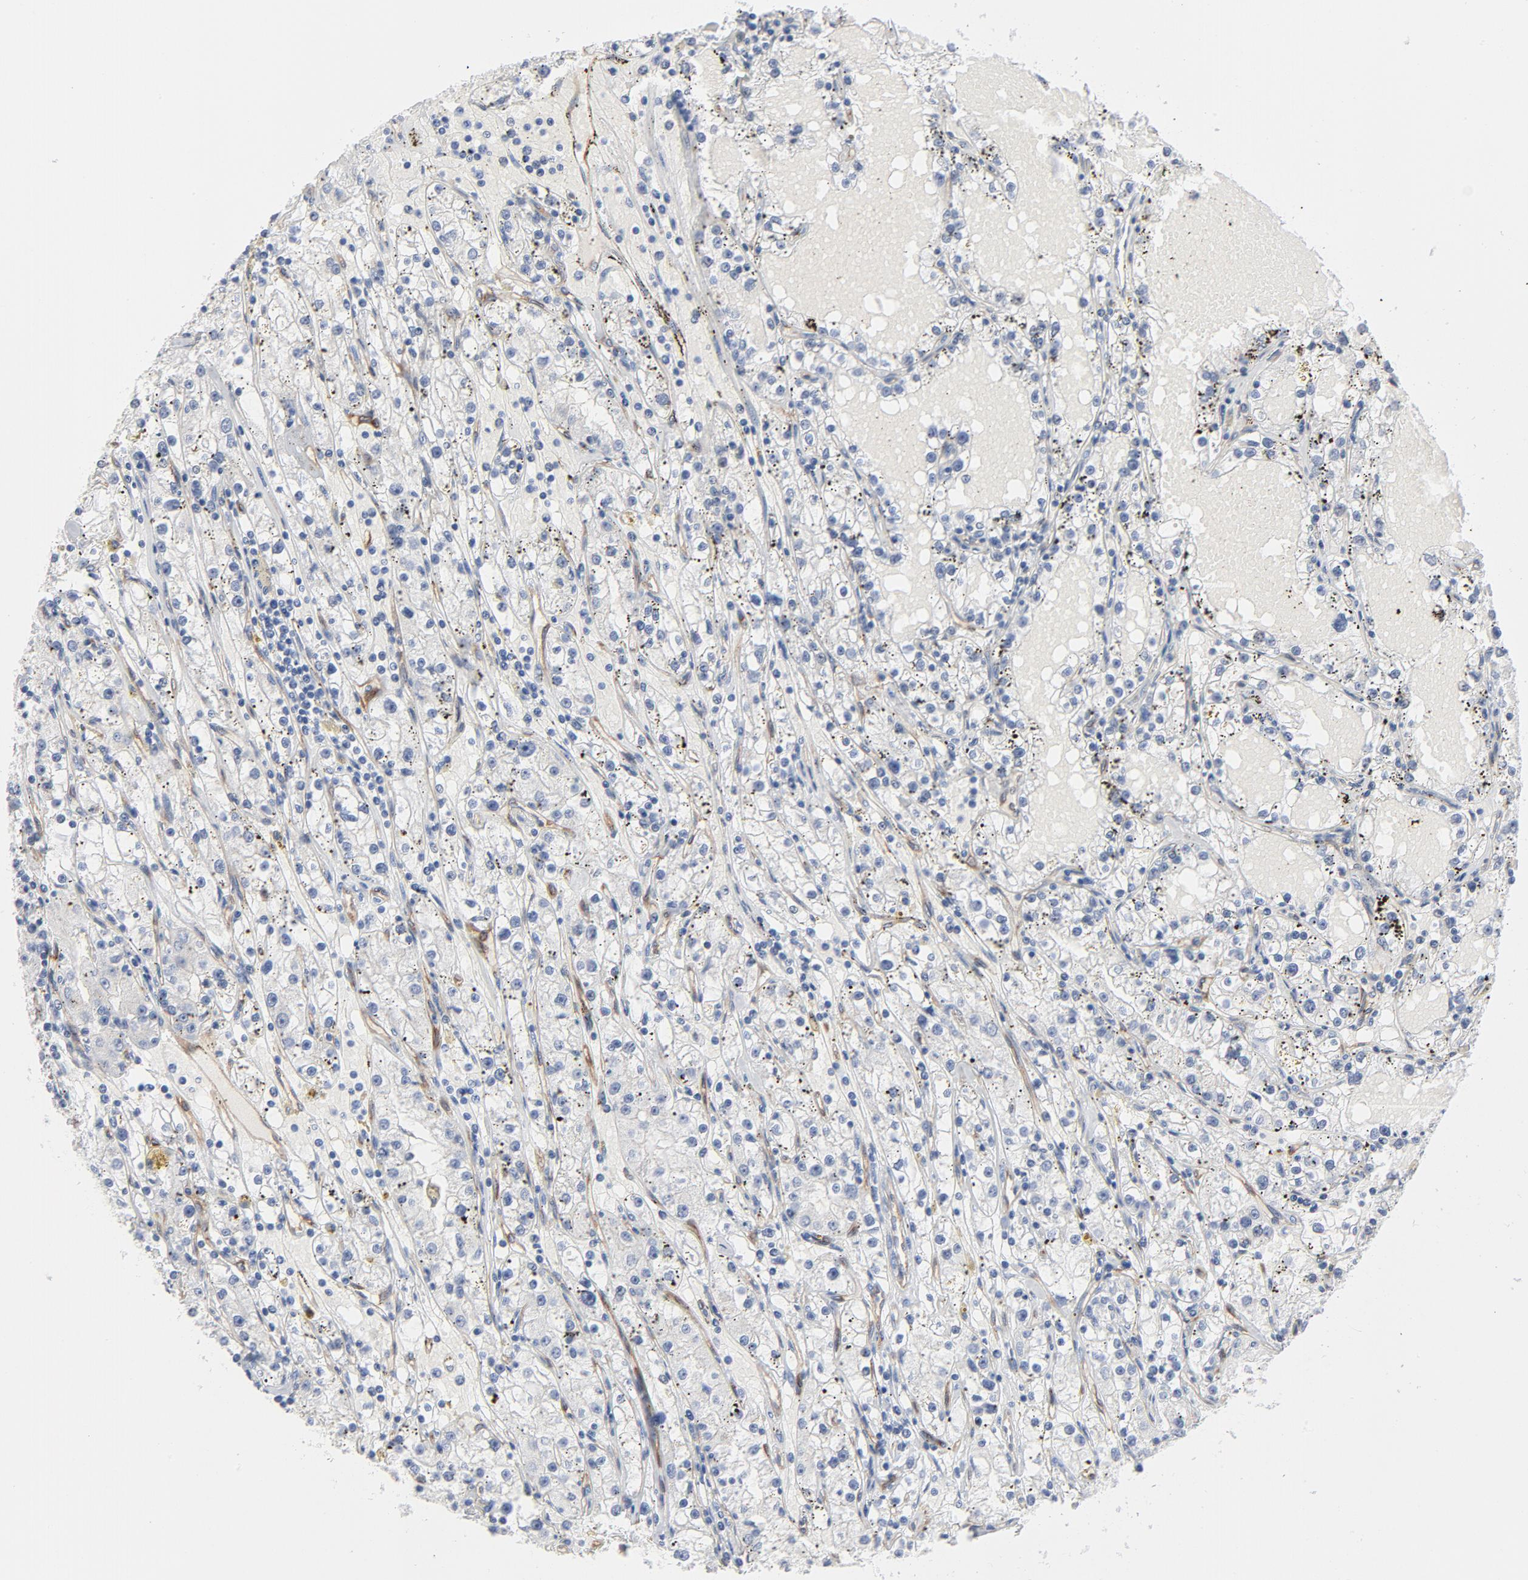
{"staining": {"intensity": "negative", "quantity": "none", "location": "none"}, "tissue": "renal cancer", "cell_type": "Tumor cells", "image_type": "cancer", "snomed": [{"axis": "morphology", "description": "Adenocarcinoma, NOS"}, {"axis": "topography", "description": "Kidney"}], "caption": "A high-resolution histopathology image shows IHC staining of renal cancer (adenocarcinoma), which exhibits no significant staining in tumor cells.", "gene": "SHANK3", "patient": {"sex": "male", "age": 56}}